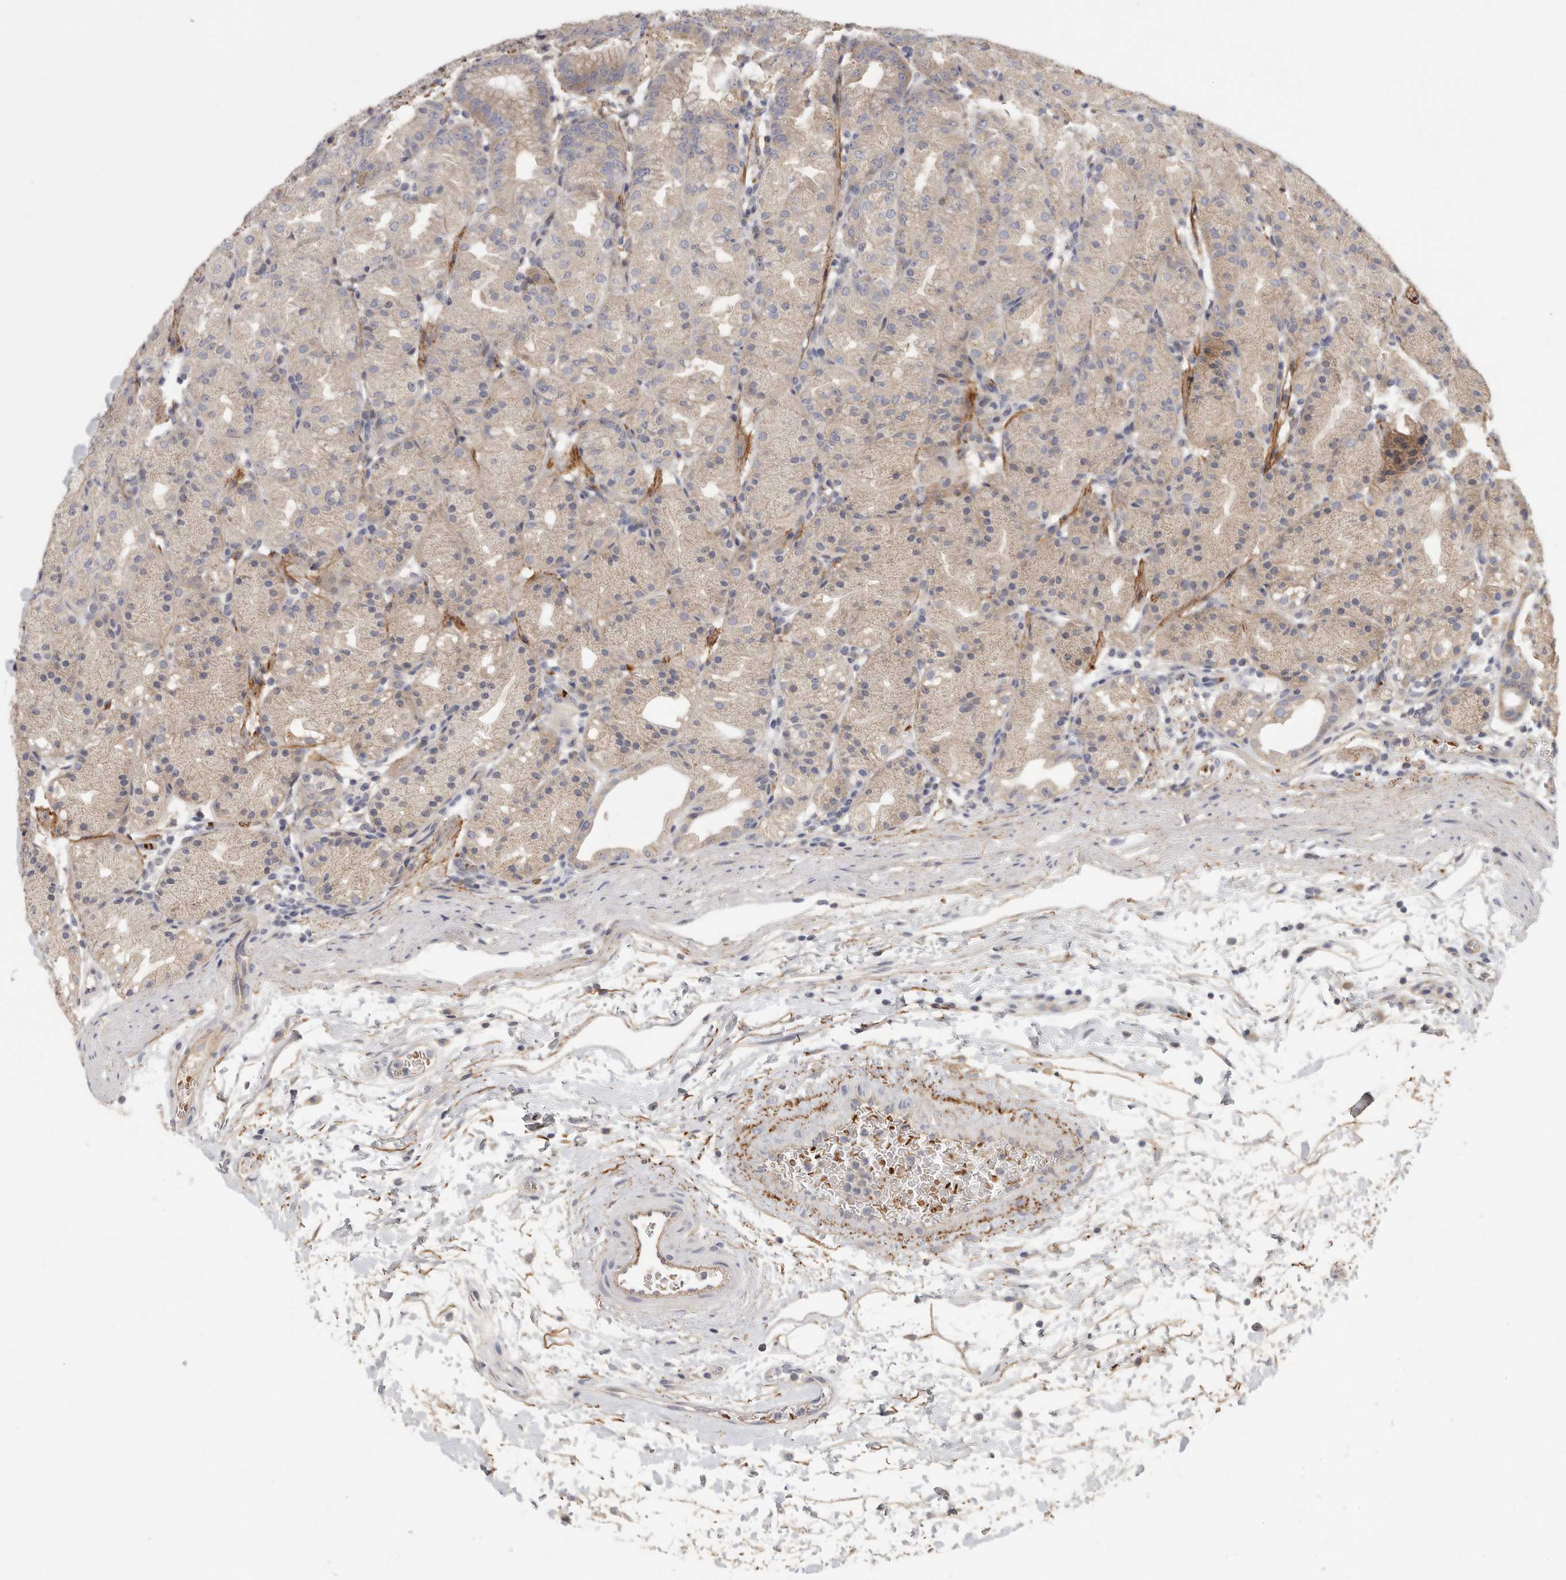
{"staining": {"intensity": "moderate", "quantity": "25%-75%", "location": "cytoplasmic/membranous"}, "tissue": "stomach", "cell_type": "Glandular cells", "image_type": "normal", "snomed": [{"axis": "morphology", "description": "Normal tissue, NOS"}, {"axis": "topography", "description": "Stomach, upper"}], "caption": "Immunohistochemical staining of unremarkable stomach exhibits medium levels of moderate cytoplasmic/membranous expression in approximately 25%-75% of glandular cells.", "gene": "CFAP298", "patient": {"sex": "male", "age": 48}}